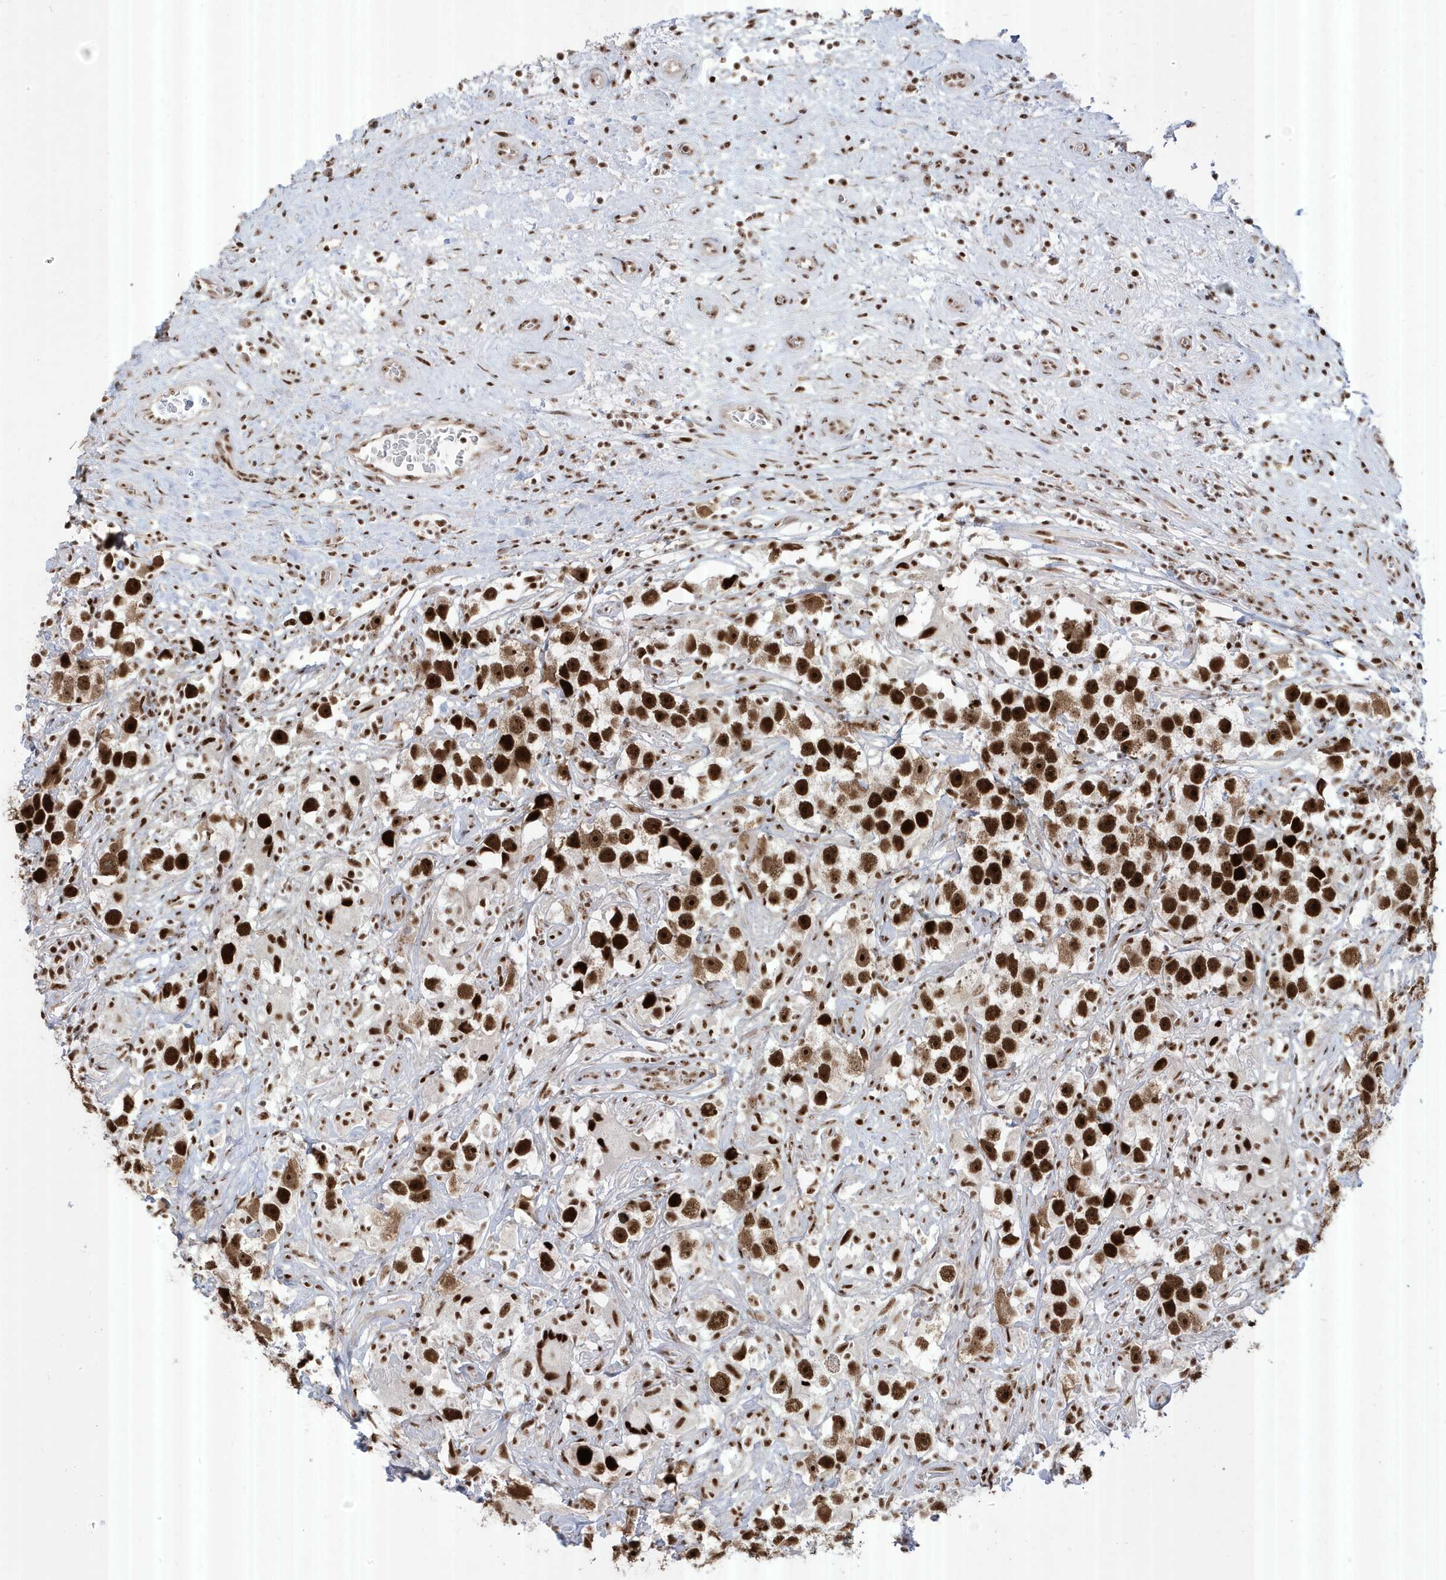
{"staining": {"intensity": "strong", "quantity": ">75%", "location": "nuclear"}, "tissue": "testis cancer", "cell_type": "Tumor cells", "image_type": "cancer", "snomed": [{"axis": "morphology", "description": "Seminoma, NOS"}, {"axis": "topography", "description": "Testis"}], "caption": "Testis cancer (seminoma) was stained to show a protein in brown. There is high levels of strong nuclear staining in about >75% of tumor cells.", "gene": "MTREX", "patient": {"sex": "male", "age": 49}}